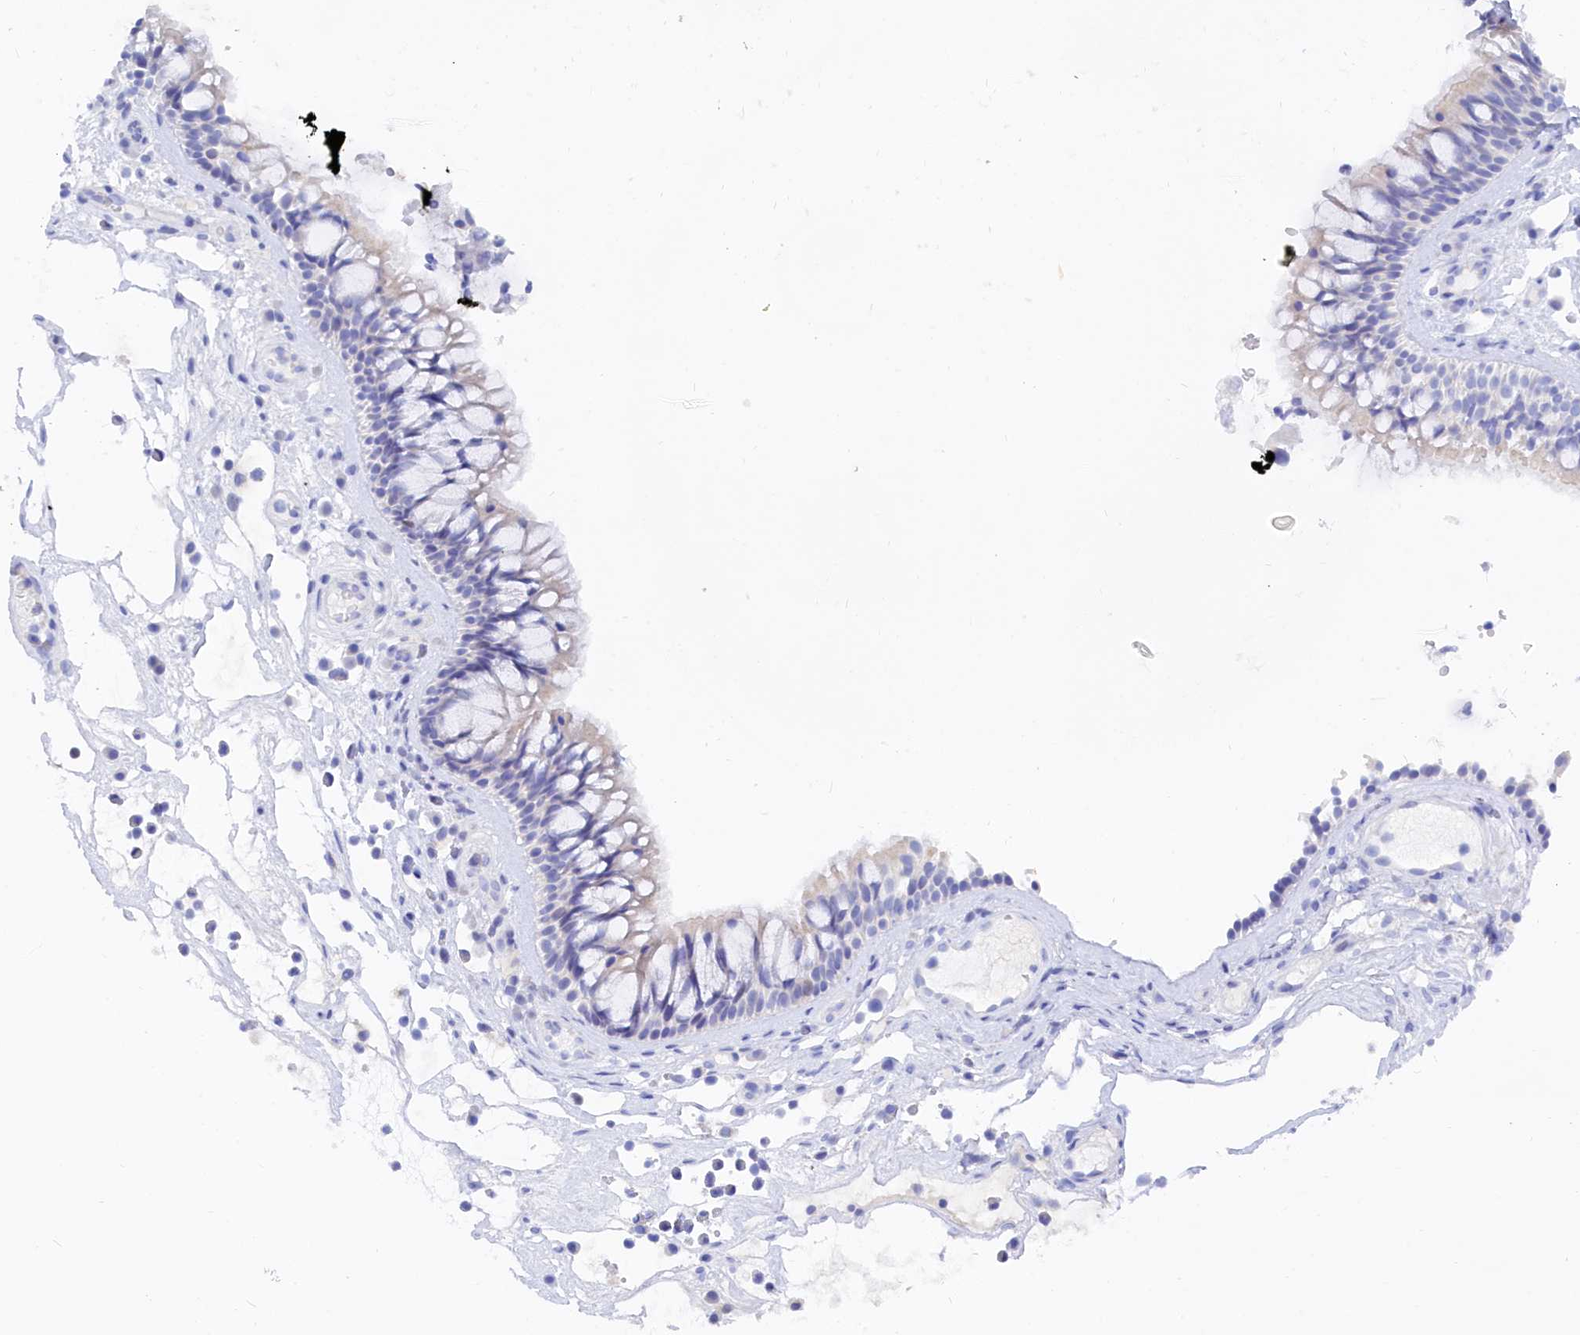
{"staining": {"intensity": "negative", "quantity": "none", "location": "none"}, "tissue": "nasopharynx", "cell_type": "Respiratory epithelial cells", "image_type": "normal", "snomed": [{"axis": "morphology", "description": "Normal tissue, NOS"}, {"axis": "morphology", "description": "Inflammation, NOS"}, {"axis": "morphology", "description": "Malignant melanoma, Metastatic site"}, {"axis": "topography", "description": "Nasopharynx"}], "caption": "Immunohistochemistry (IHC) of benign human nasopharynx shows no expression in respiratory epithelial cells.", "gene": "TRIM10", "patient": {"sex": "male", "age": 70}}